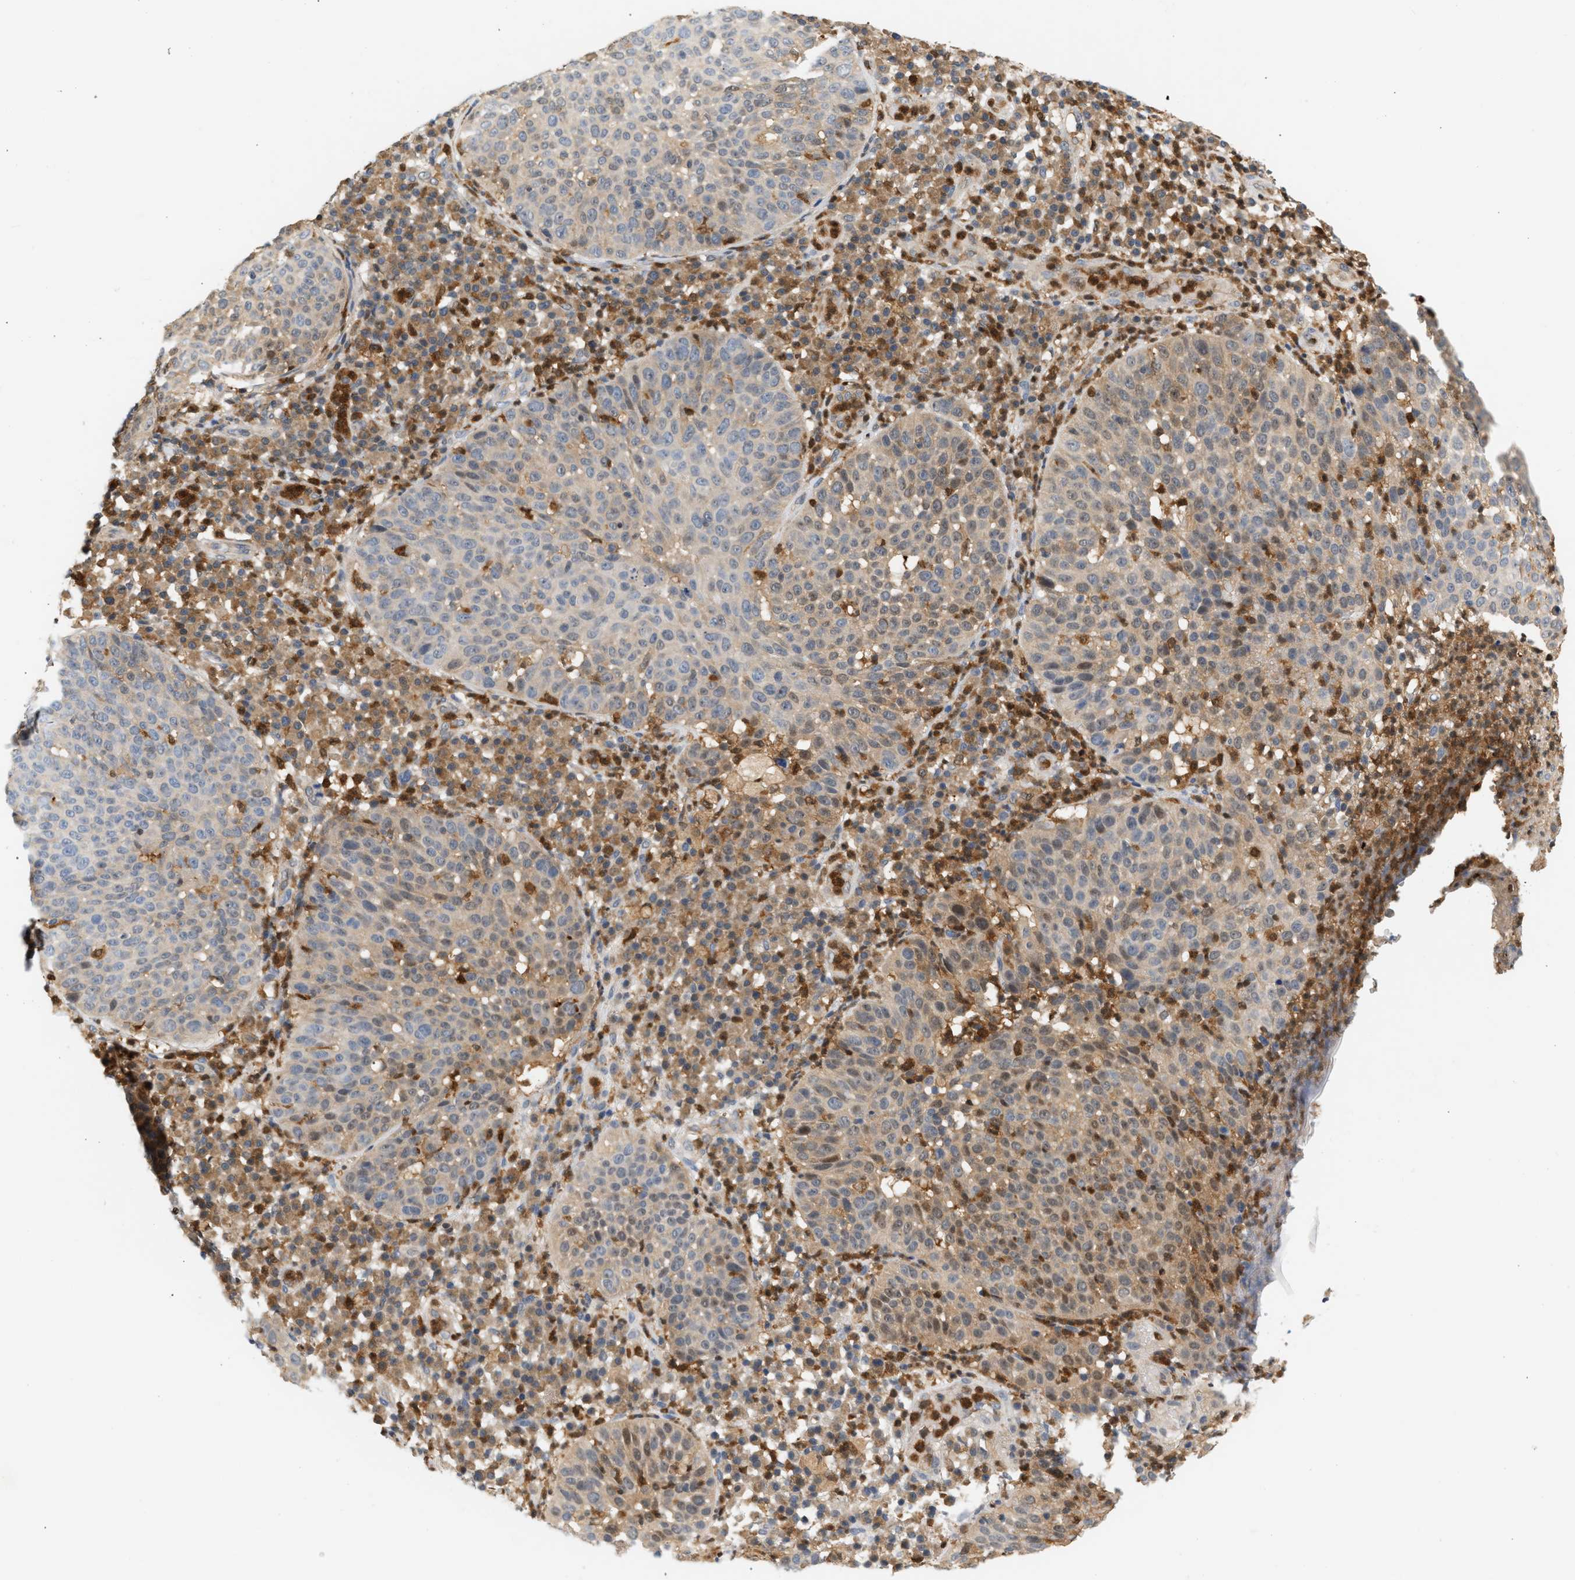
{"staining": {"intensity": "weak", "quantity": "25%-75%", "location": "cytoplasmic/membranous"}, "tissue": "skin cancer", "cell_type": "Tumor cells", "image_type": "cancer", "snomed": [{"axis": "morphology", "description": "Squamous cell carcinoma in situ, NOS"}, {"axis": "morphology", "description": "Squamous cell carcinoma, NOS"}, {"axis": "topography", "description": "Skin"}], "caption": "DAB (3,3'-diaminobenzidine) immunohistochemical staining of human skin cancer displays weak cytoplasmic/membranous protein expression in about 25%-75% of tumor cells.", "gene": "PYCARD", "patient": {"sex": "male", "age": 93}}